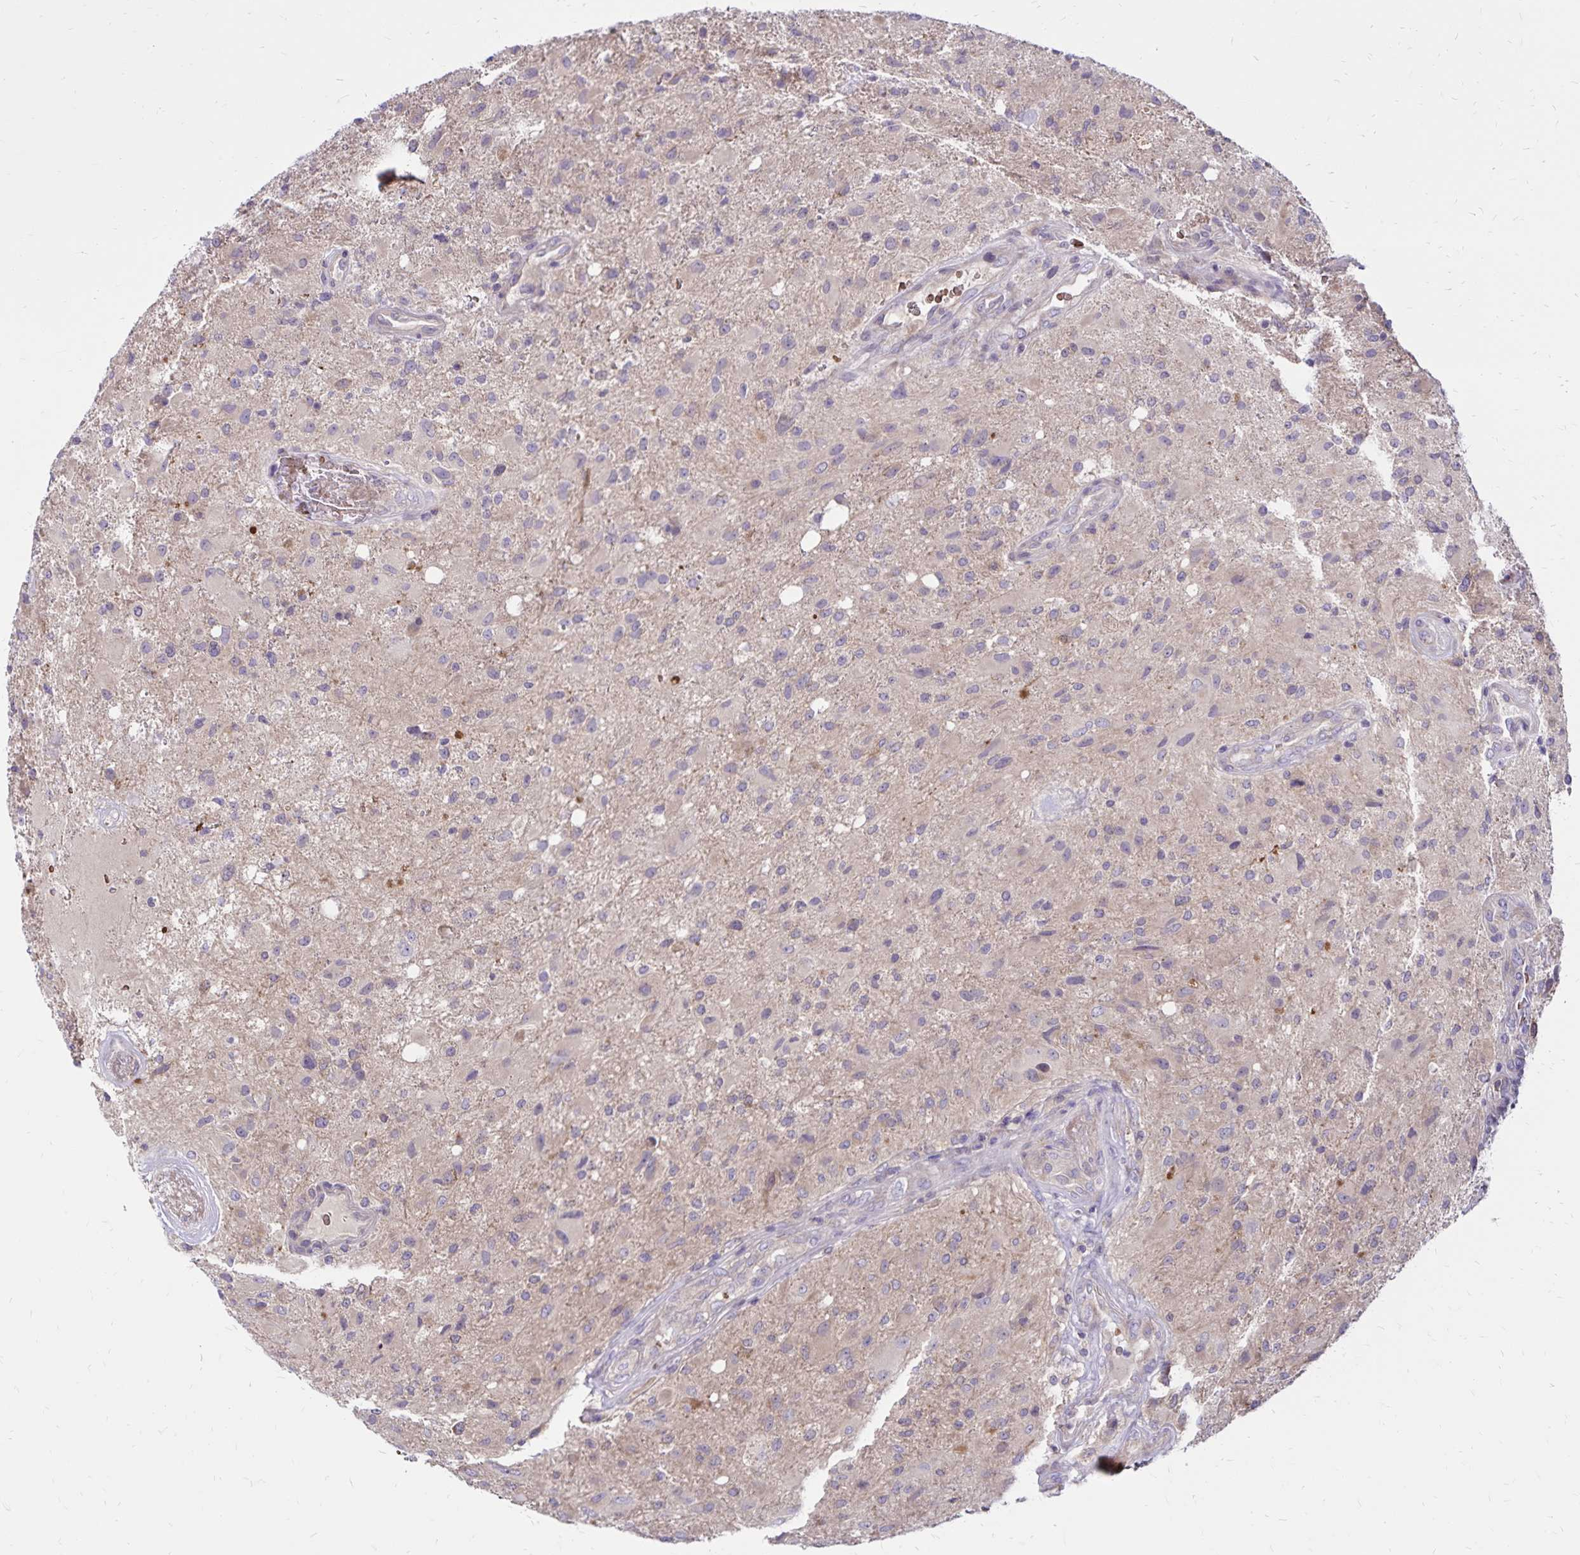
{"staining": {"intensity": "negative", "quantity": "none", "location": "none"}, "tissue": "glioma", "cell_type": "Tumor cells", "image_type": "cancer", "snomed": [{"axis": "morphology", "description": "Glioma, malignant, High grade"}, {"axis": "topography", "description": "Brain"}], "caption": "This is an immunohistochemistry (IHC) histopathology image of human high-grade glioma (malignant). There is no expression in tumor cells.", "gene": "FSD1", "patient": {"sex": "male", "age": 53}}